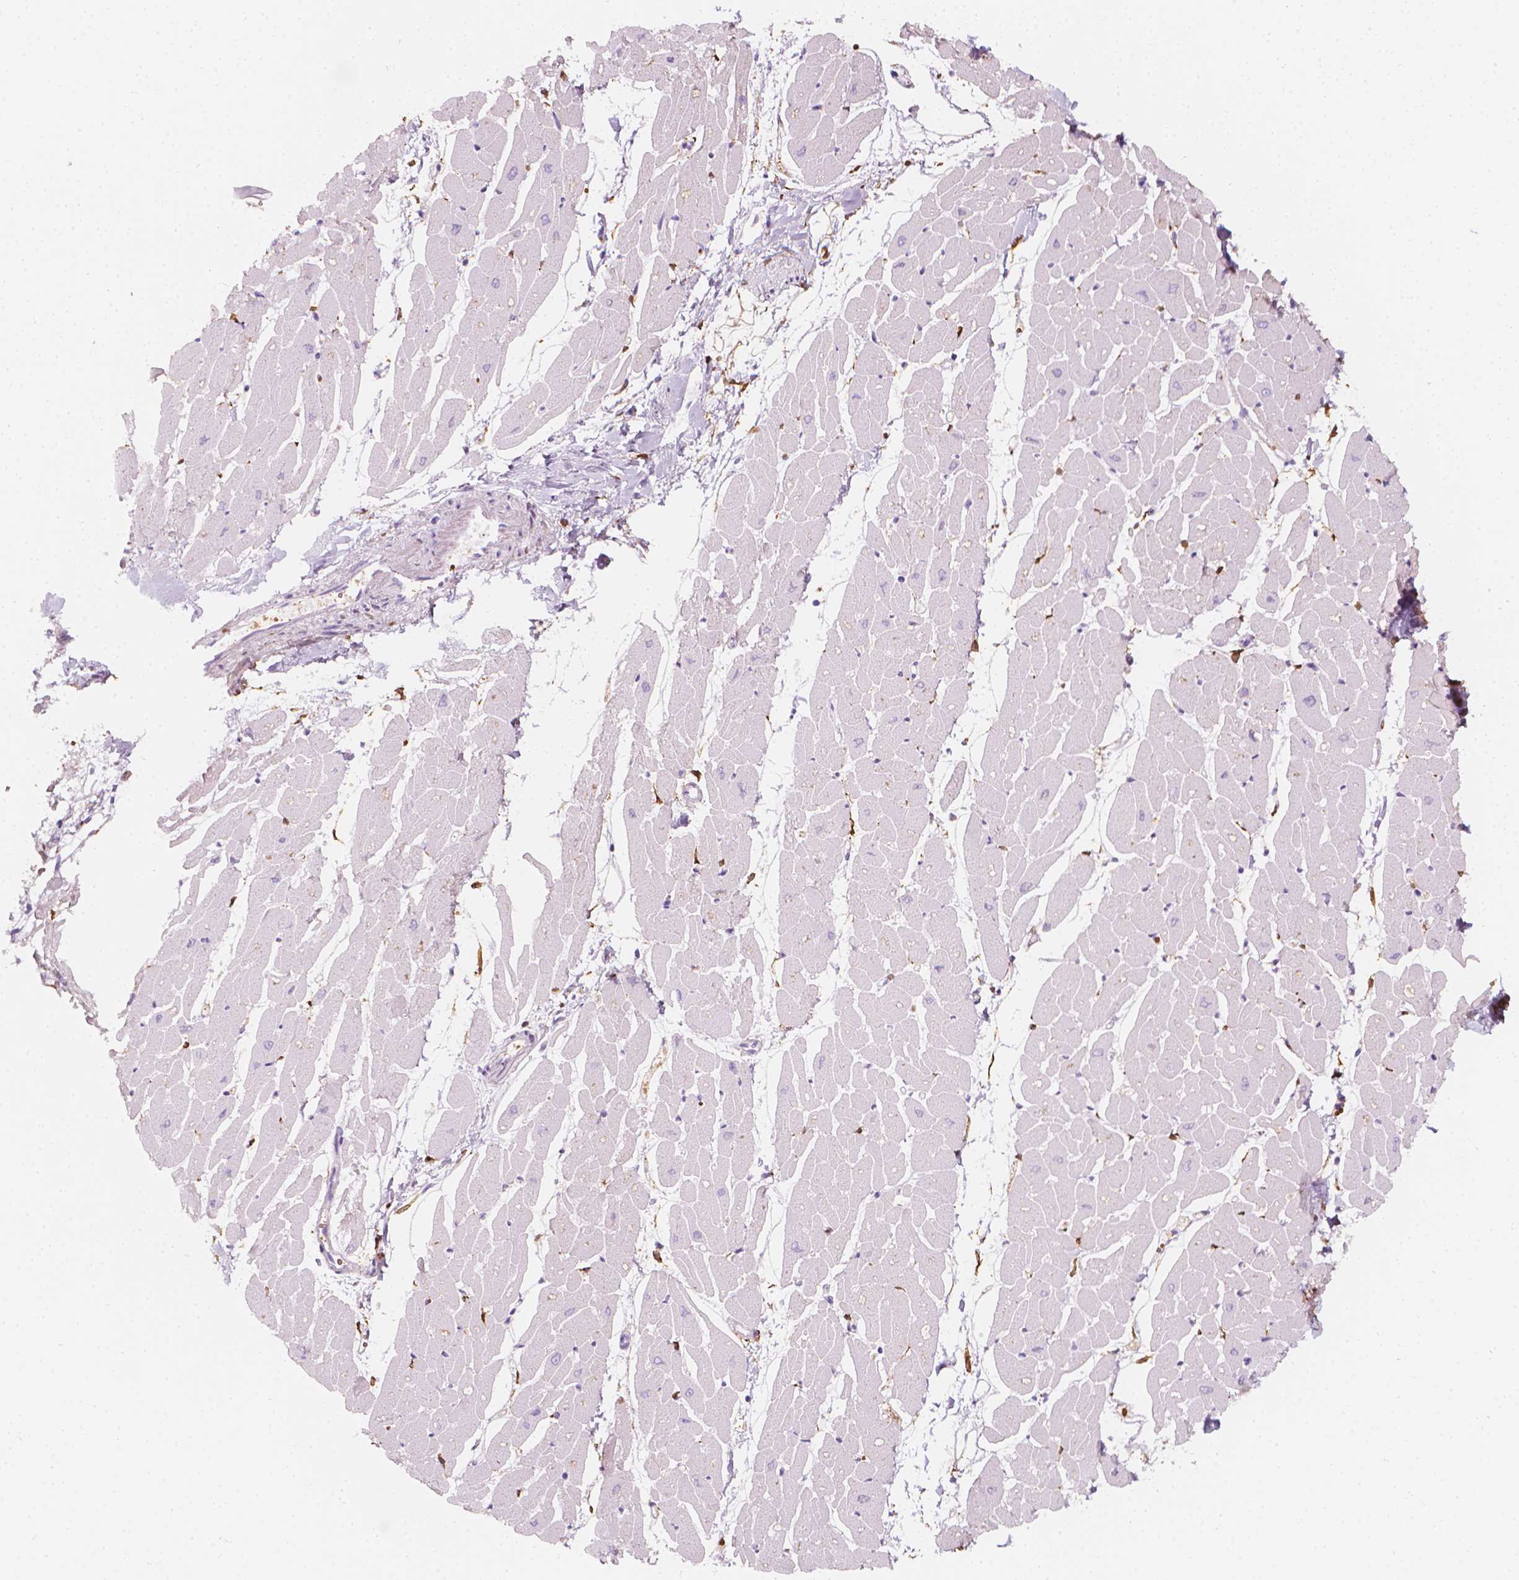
{"staining": {"intensity": "negative", "quantity": "none", "location": "none"}, "tissue": "heart muscle", "cell_type": "Cardiomyocytes", "image_type": "normal", "snomed": [{"axis": "morphology", "description": "Normal tissue, NOS"}, {"axis": "topography", "description": "Heart"}], "caption": "High magnification brightfield microscopy of unremarkable heart muscle stained with DAB (3,3'-diaminobenzidine) (brown) and counterstained with hematoxylin (blue): cardiomyocytes show no significant positivity. (DAB immunohistochemistry with hematoxylin counter stain).", "gene": "CES1", "patient": {"sex": "male", "age": 57}}